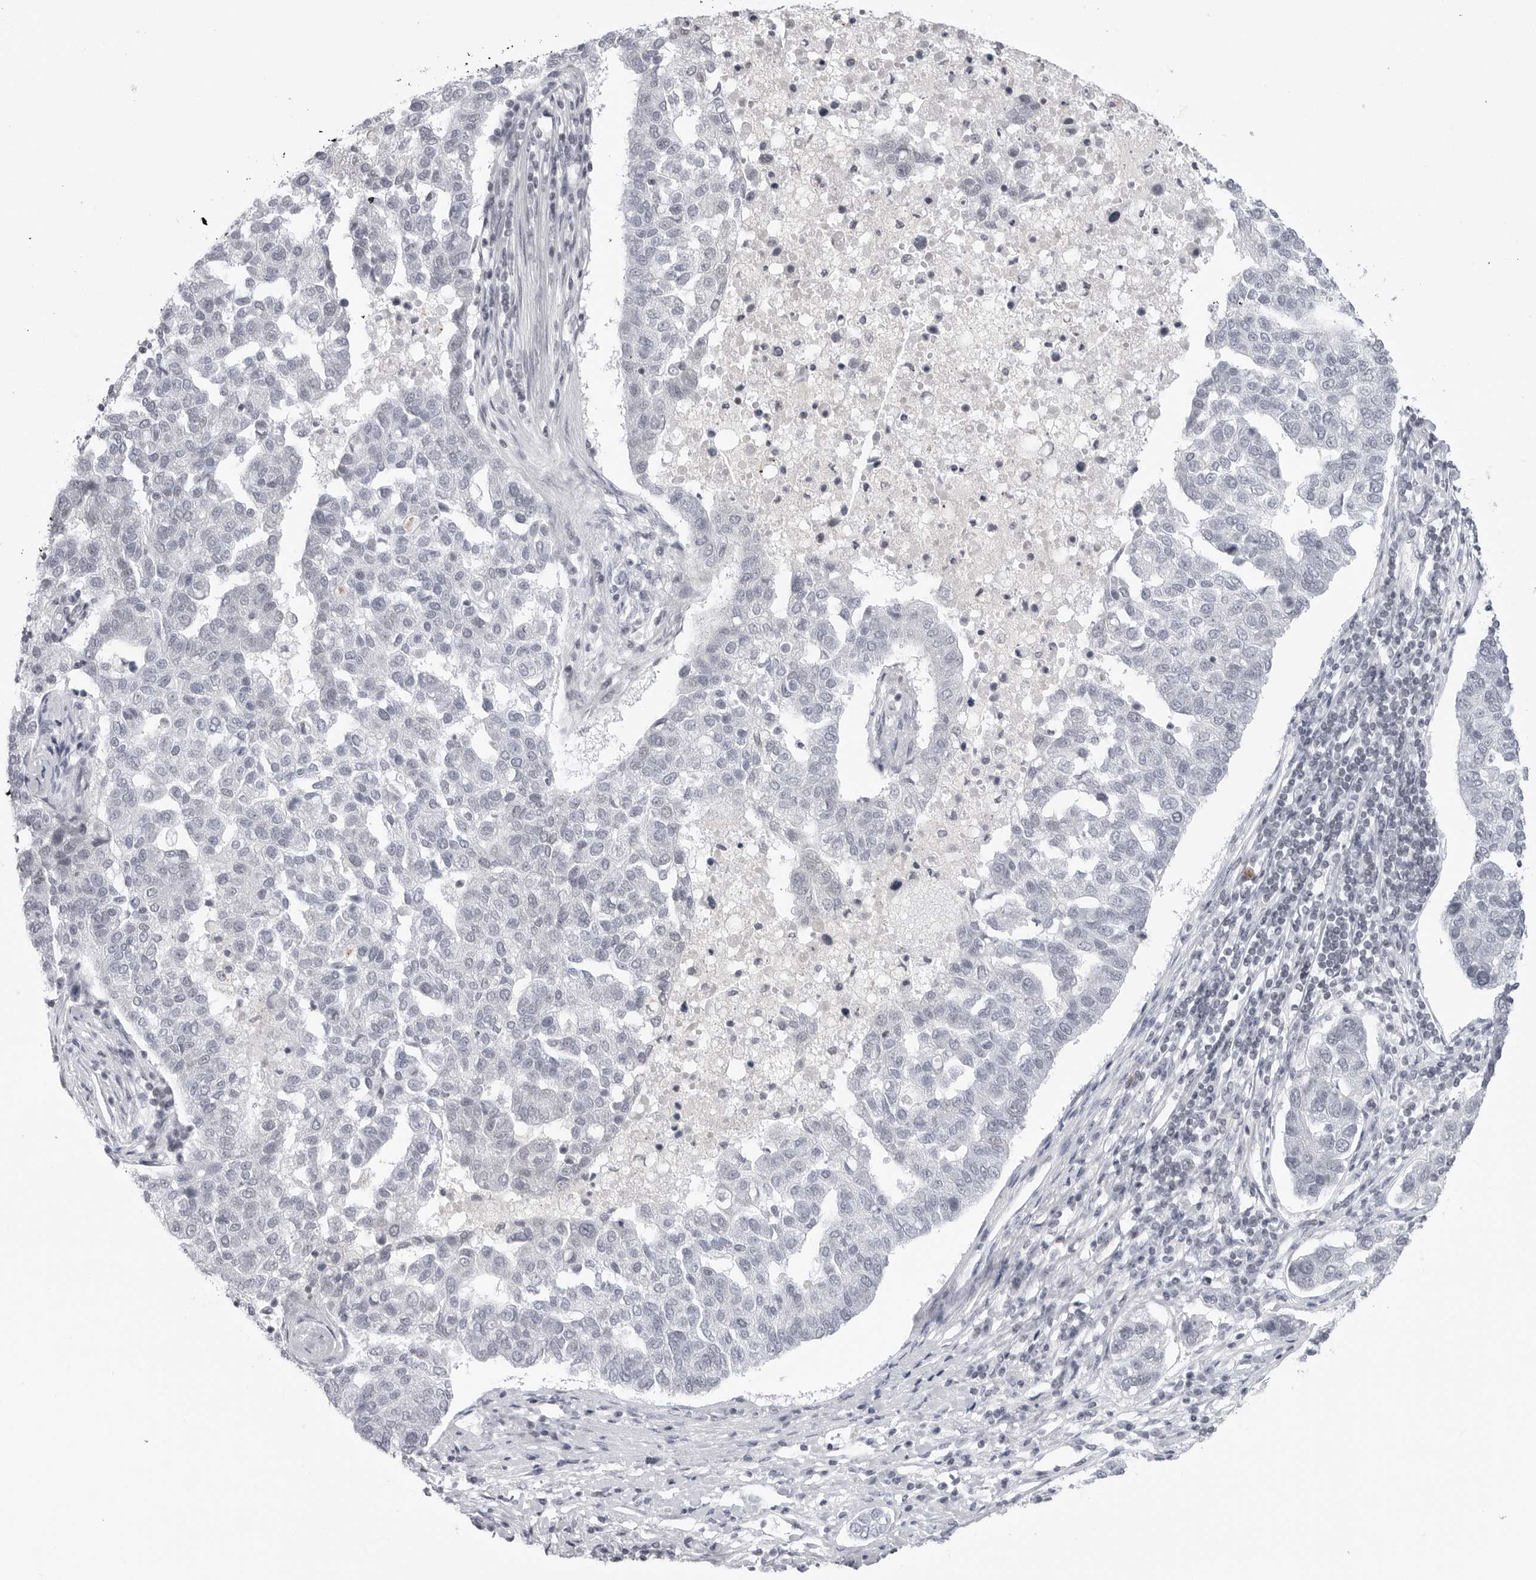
{"staining": {"intensity": "negative", "quantity": "none", "location": "none"}, "tissue": "pancreatic cancer", "cell_type": "Tumor cells", "image_type": "cancer", "snomed": [{"axis": "morphology", "description": "Adenocarcinoma, NOS"}, {"axis": "topography", "description": "Pancreas"}], "caption": "Human pancreatic adenocarcinoma stained for a protein using immunohistochemistry (IHC) exhibits no expression in tumor cells.", "gene": "TRIM66", "patient": {"sex": "female", "age": 61}}